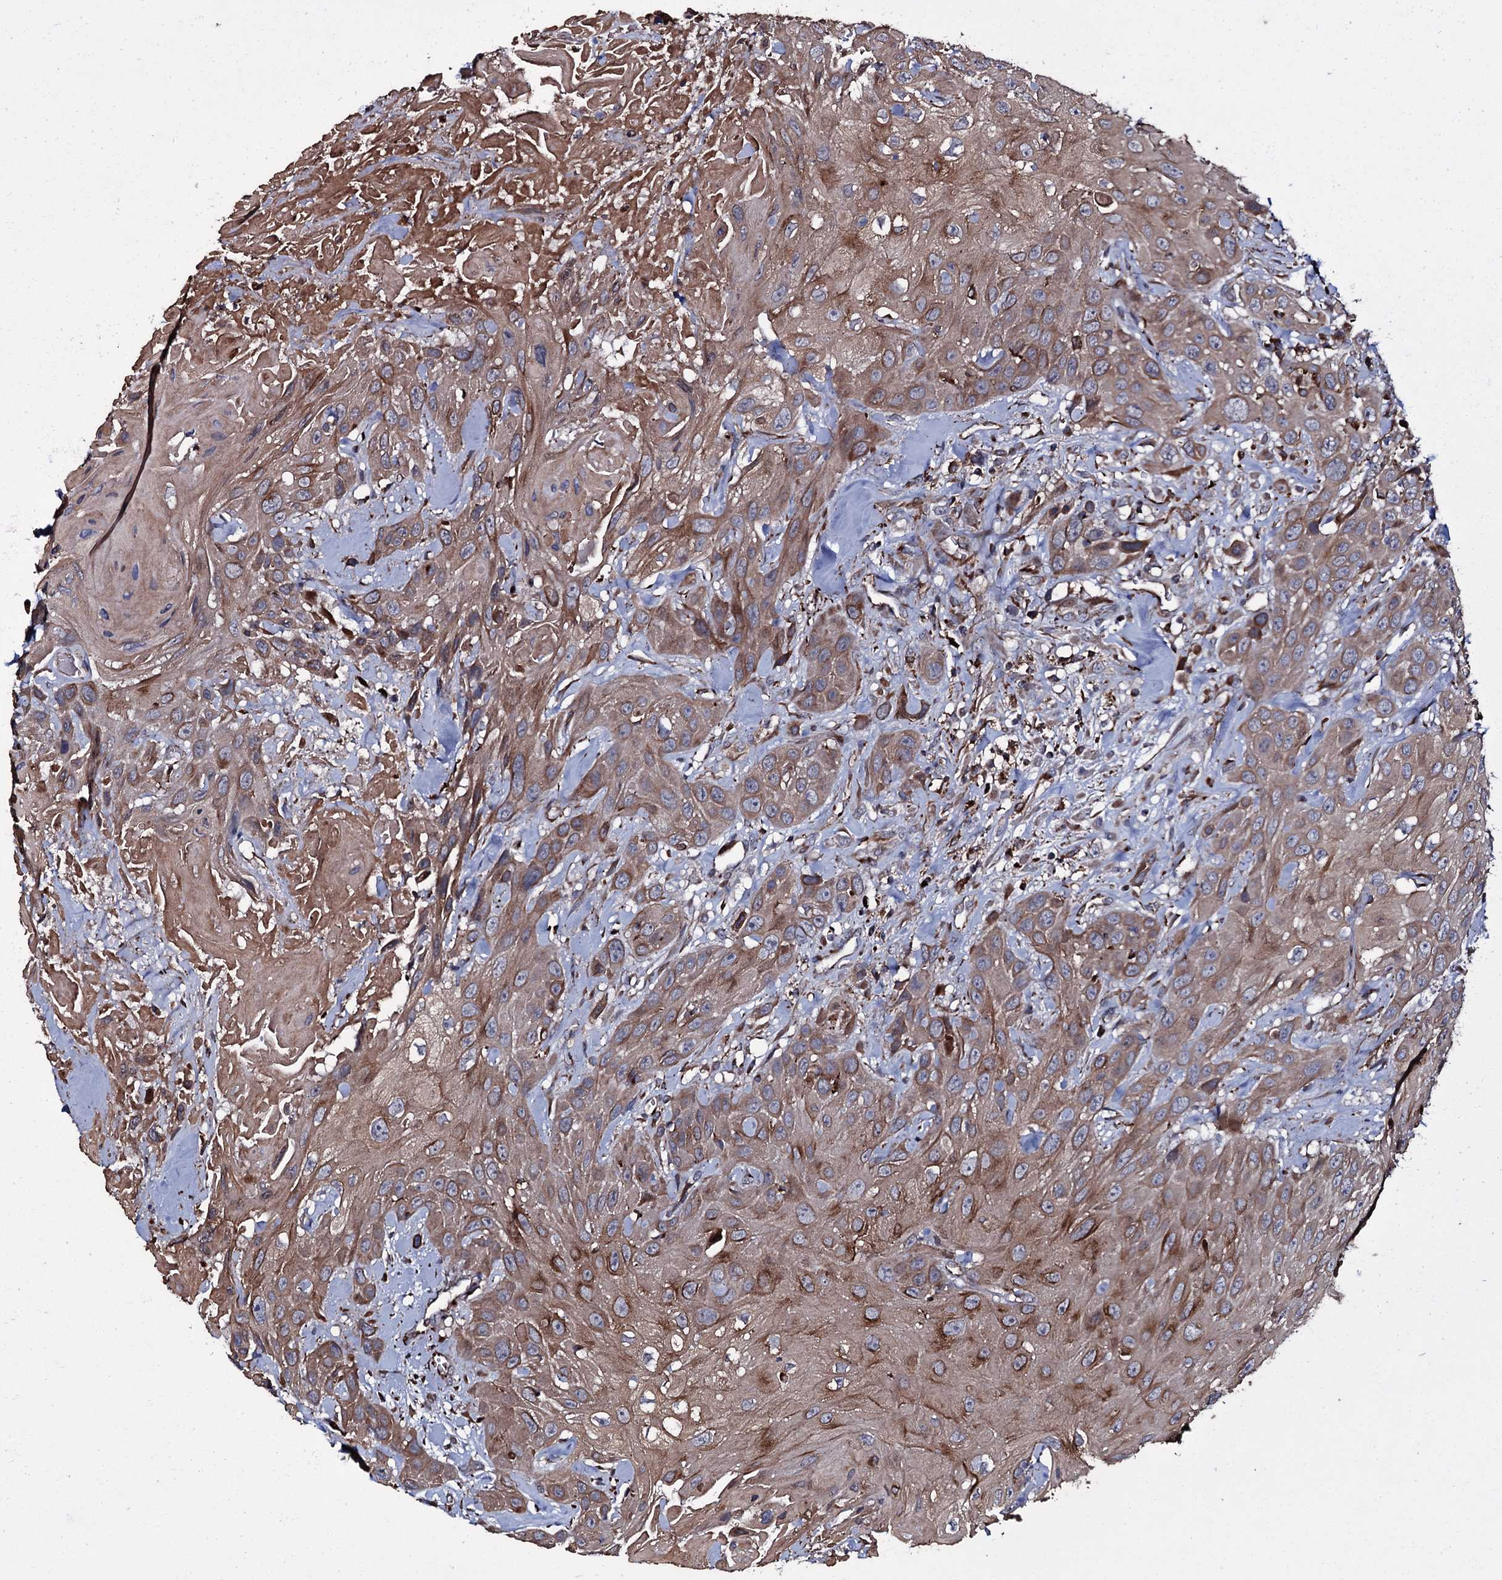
{"staining": {"intensity": "moderate", "quantity": ">75%", "location": "cytoplasmic/membranous"}, "tissue": "head and neck cancer", "cell_type": "Tumor cells", "image_type": "cancer", "snomed": [{"axis": "morphology", "description": "Squamous cell carcinoma, NOS"}, {"axis": "topography", "description": "Head-Neck"}], "caption": "Head and neck squamous cell carcinoma was stained to show a protein in brown. There is medium levels of moderate cytoplasmic/membranous expression in about >75% of tumor cells. The protein of interest is shown in brown color, while the nuclei are stained blue.", "gene": "VAMP8", "patient": {"sex": "male", "age": 81}}